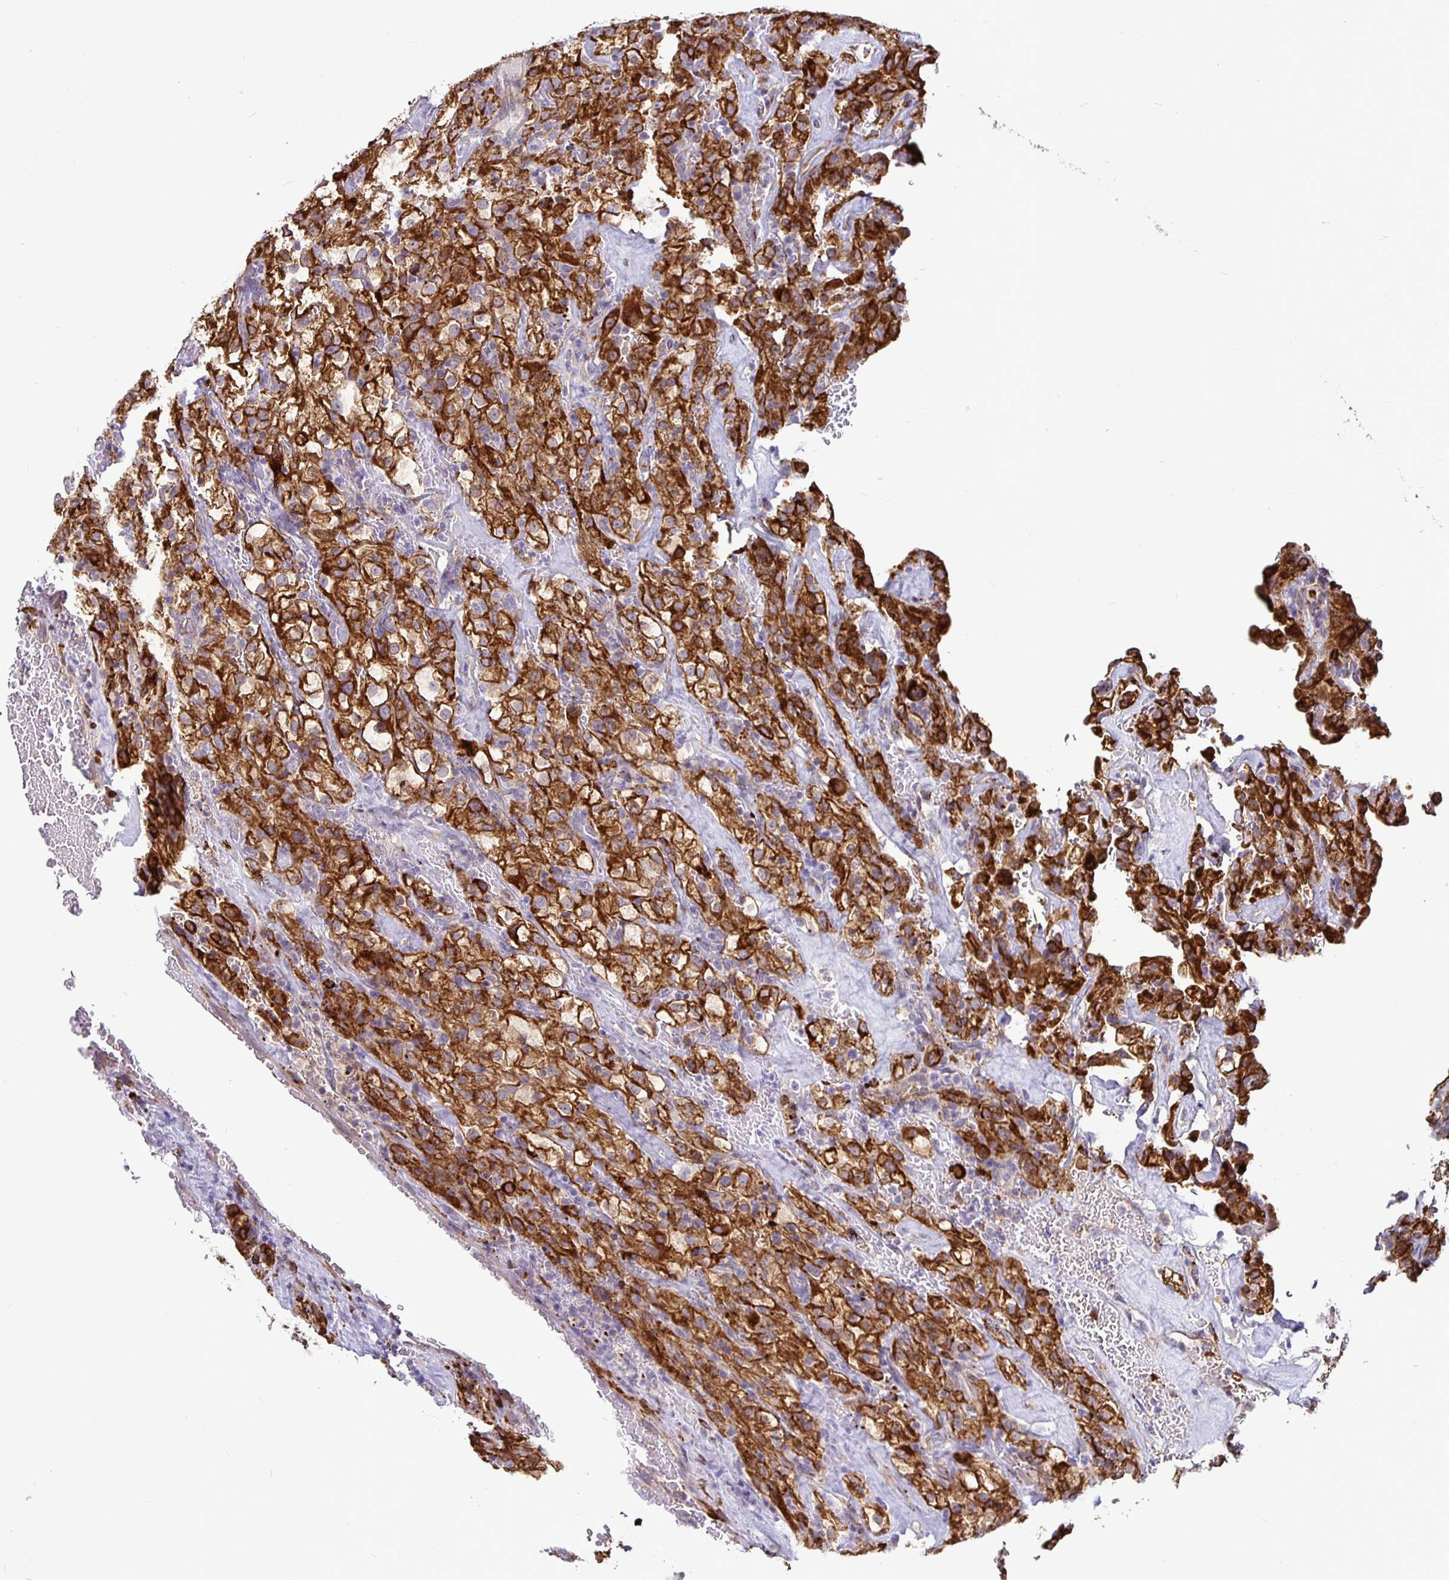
{"staining": {"intensity": "strong", "quantity": ">75%", "location": "cytoplasmic/membranous"}, "tissue": "renal cancer", "cell_type": "Tumor cells", "image_type": "cancer", "snomed": [{"axis": "morphology", "description": "Adenocarcinoma, NOS"}, {"axis": "topography", "description": "Kidney"}], "caption": "A brown stain labels strong cytoplasmic/membranous expression of a protein in human renal cancer (adenocarcinoma) tumor cells.", "gene": "P4HA2", "patient": {"sex": "female", "age": 74}}